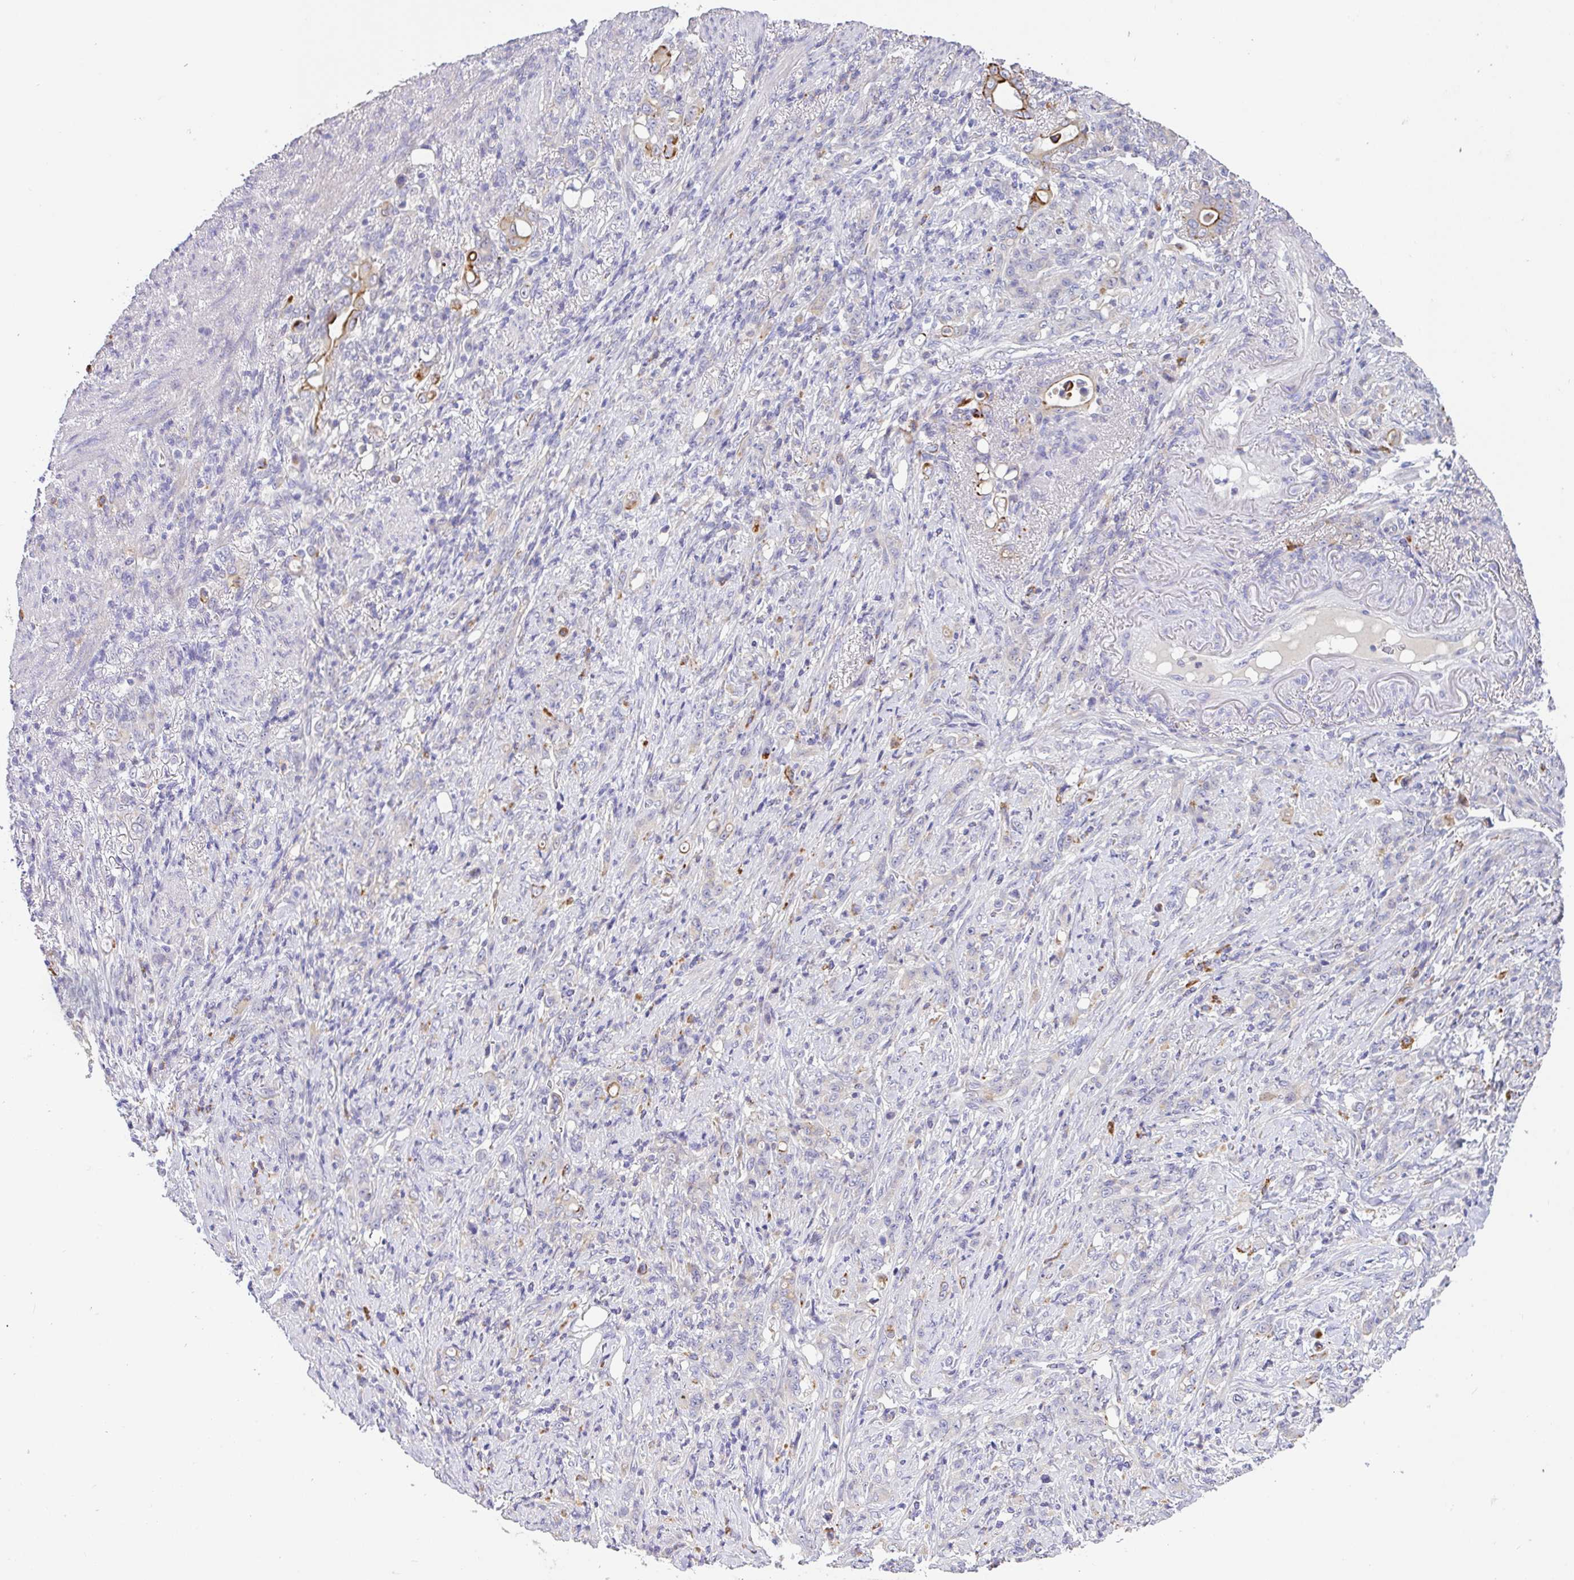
{"staining": {"intensity": "moderate", "quantity": "<25%", "location": "cytoplasmic/membranous"}, "tissue": "stomach cancer", "cell_type": "Tumor cells", "image_type": "cancer", "snomed": [{"axis": "morphology", "description": "Normal tissue, NOS"}, {"axis": "morphology", "description": "Adenocarcinoma, NOS"}, {"axis": "topography", "description": "Stomach"}], "caption": "Stomach adenocarcinoma was stained to show a protein in brown. There is low levels of moderate cytoplasmic/membranous expression in about <25% of tumor cells. (brown staining indicates protein expression, while blue staining denotes nuclei).", "gene": "EPN3", "patient": {"sex": "female", "age": 79}}